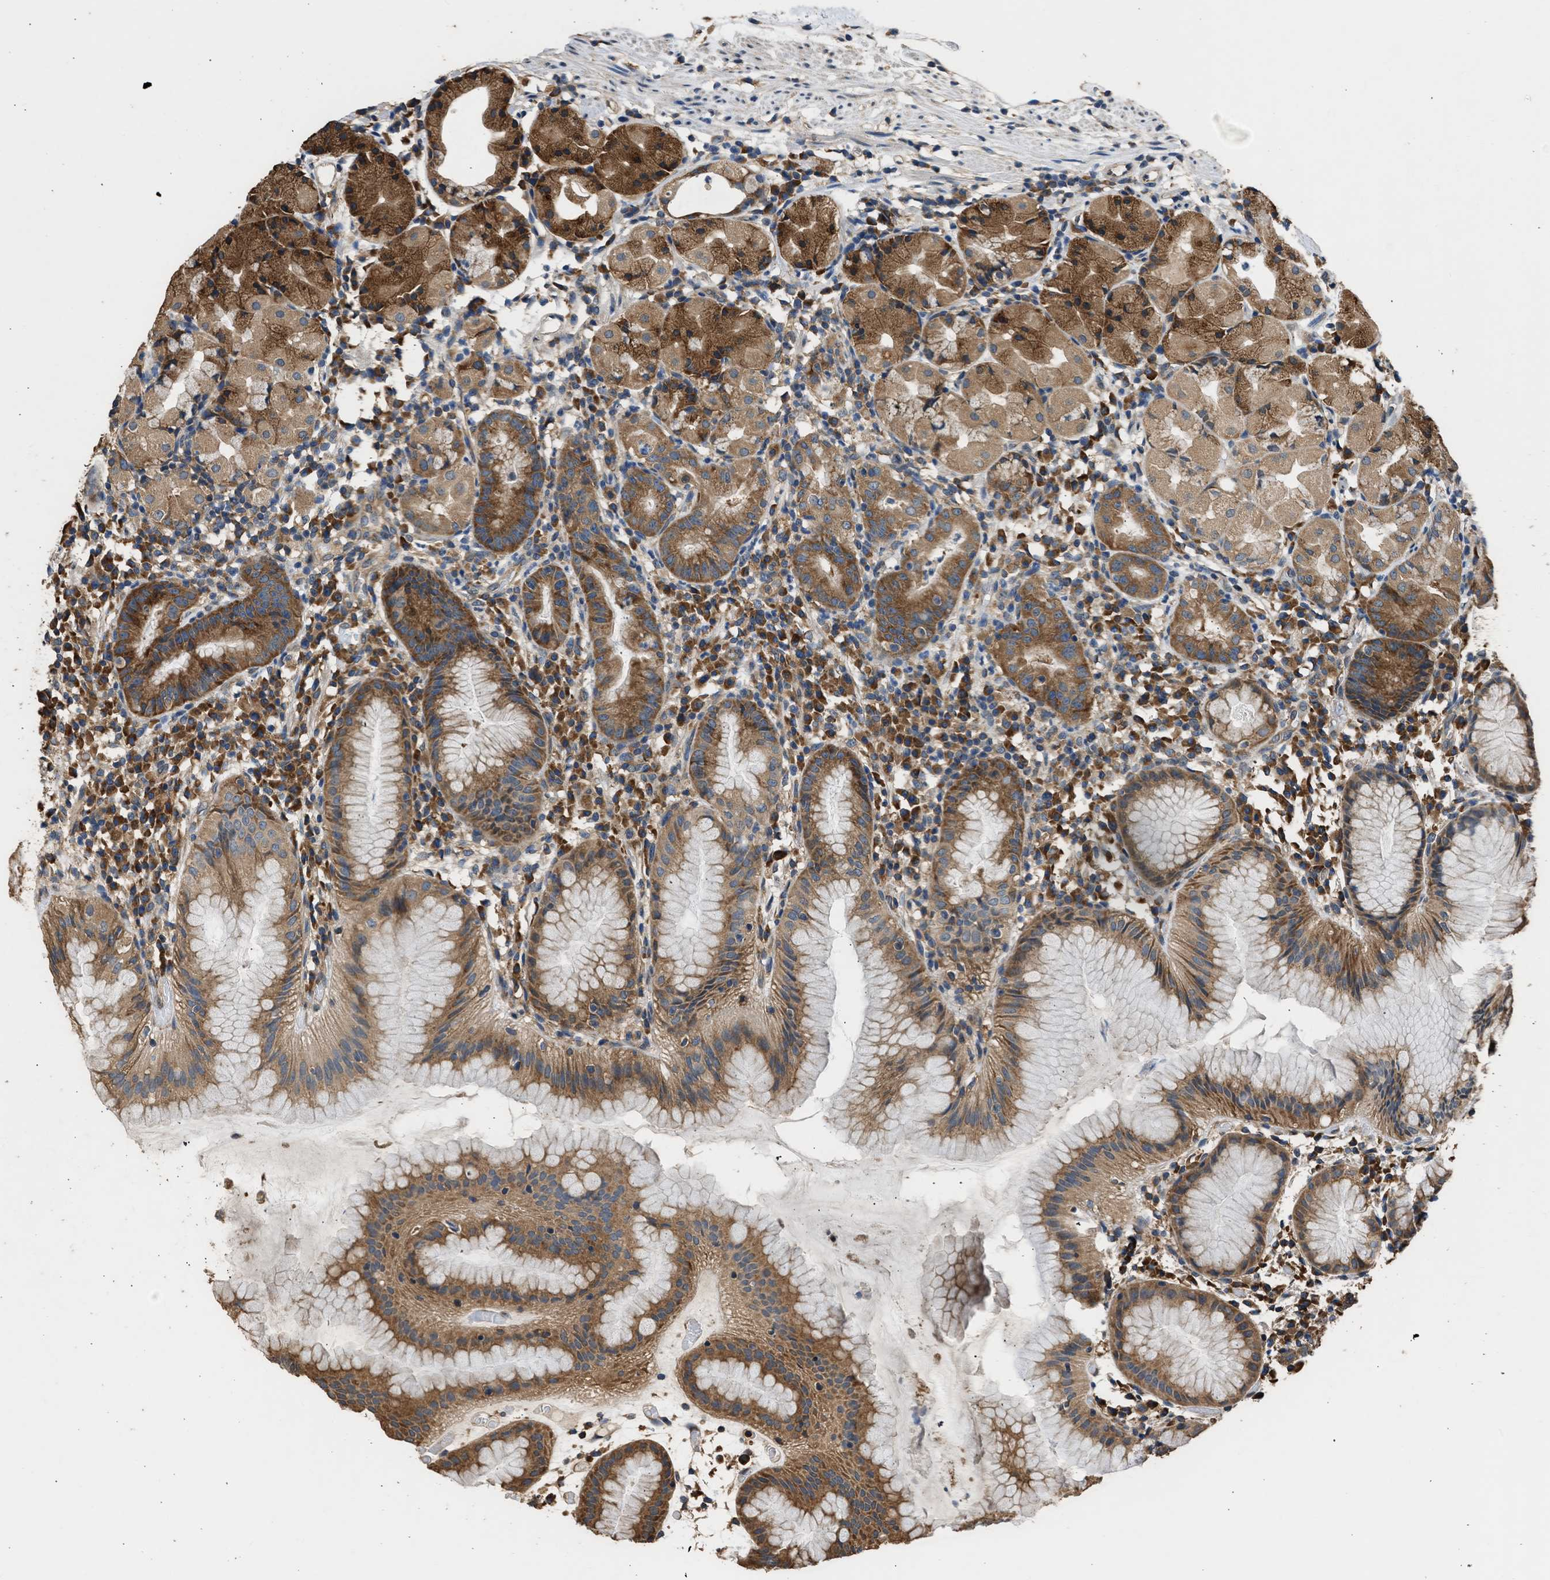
{"staining": {"intensity": "strong", "quantity": ">75%", "location": "cytoplasmic/membranous"}, "tissue": "stomach", "cell_type": "Glandular cells", "image_type": "normal", "snomed": [{"axis": "morphology", "description": "Normal tissue, NOS"}, {"axis": "topography", "description": "Stomach"}, {"axis": "topography", "description": "Stomach, lower"}], "caption": "The photomicrograph reveals immunohistochemical staining of normal stomach. There is strong cytoplasmic/membranous positivity is present in approximately >75% of glandular cells. (brown staining indicates protein expression, while blue staining denotes nuclei).", "gene": "SLC36A4", "patient": {"sex": "female", "age": 75}}